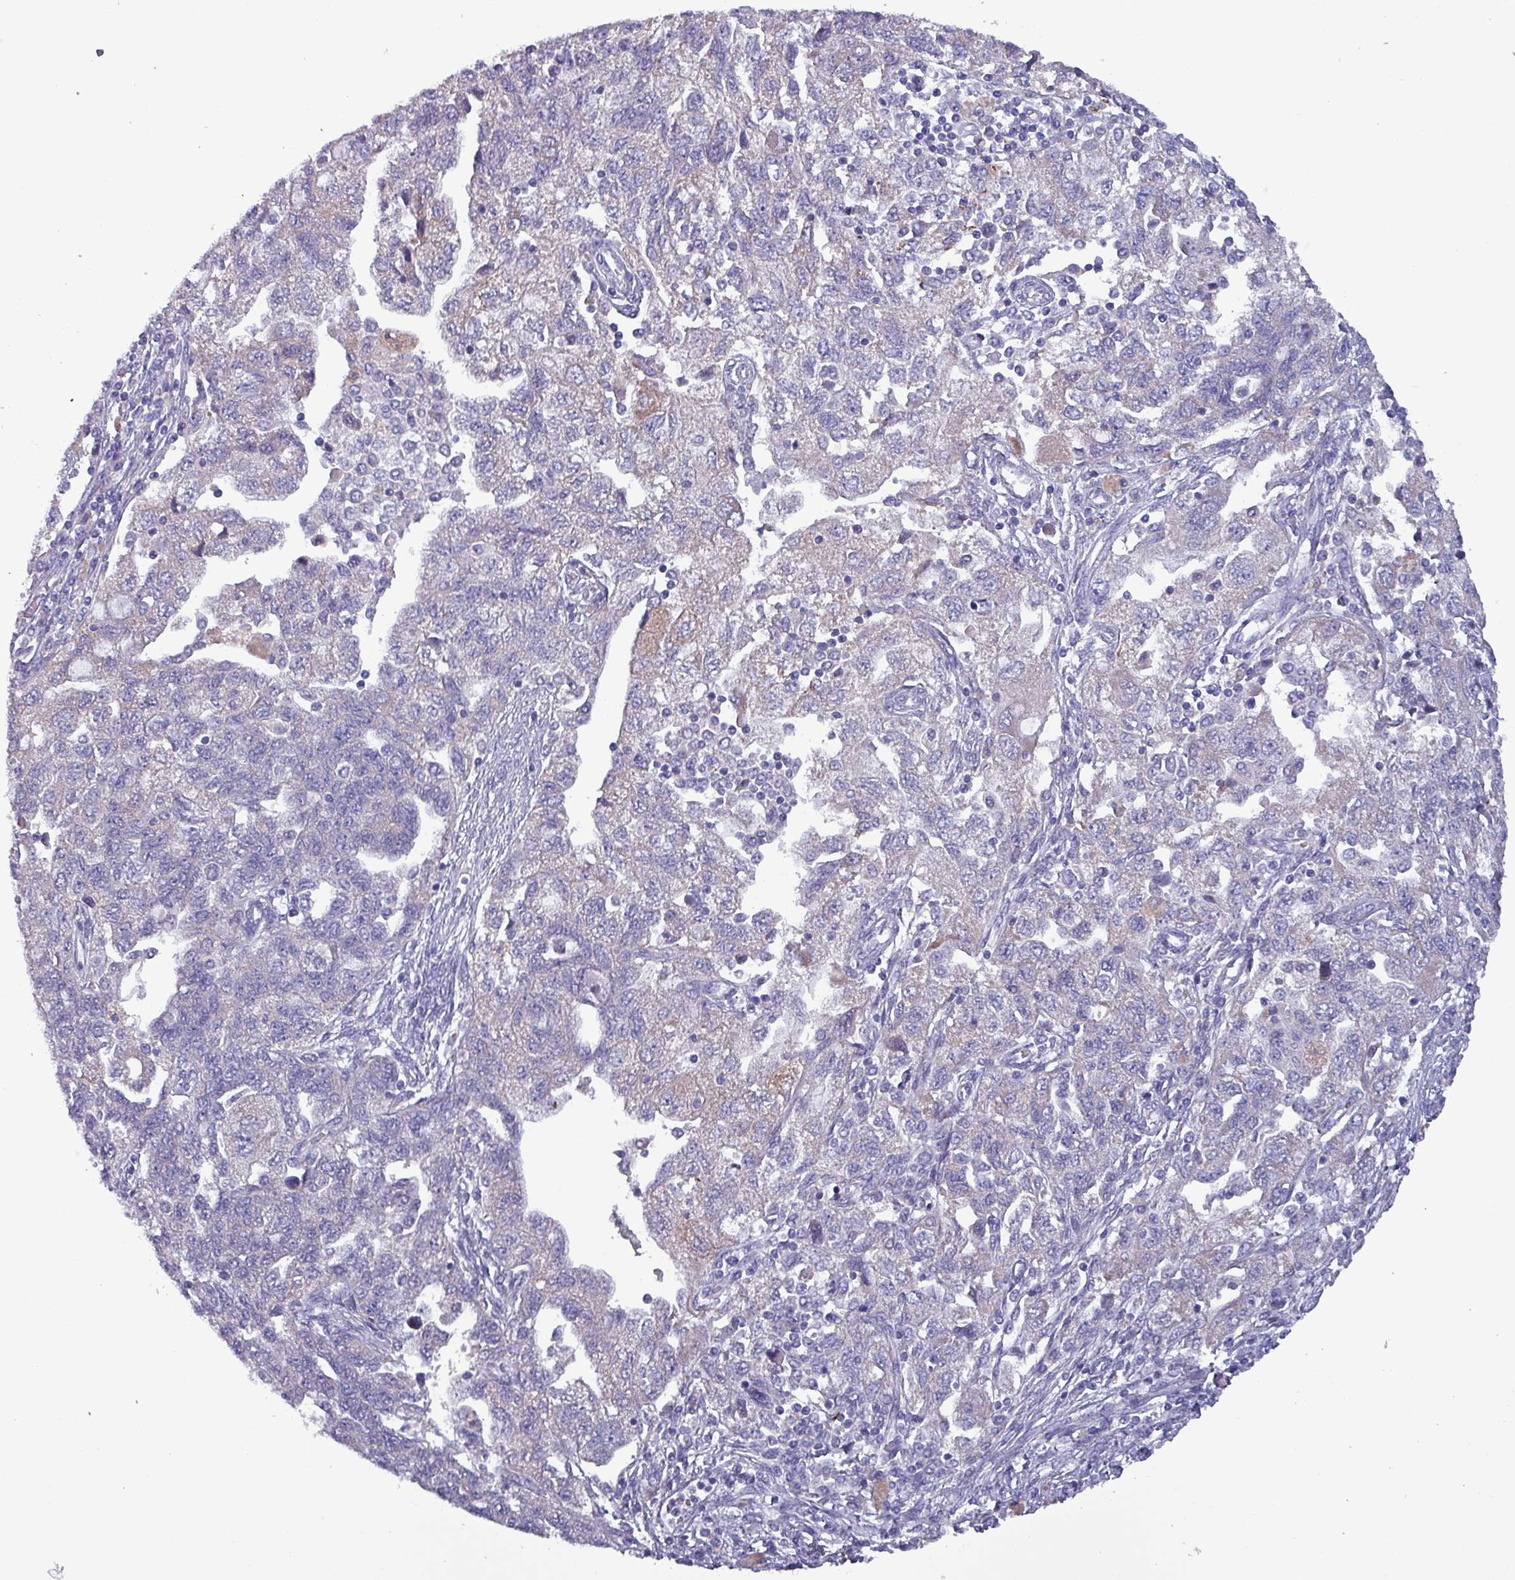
{"staining": {"intensity": "negative", "quantity": "none", "location": "none"}, "tissue": "ovarian cancer", "cell_type": "Tumor cells", "image_type": "cancer", "snomed": [{"axis": "morphology", "description": "Carcinoma, NOS"}, {"axis": "morphology", "description": "Cystadenocarcinoma, serous, NOS"}, {"axis": "topography", "description": "Ovary"}], "caption": "High power microscopy image of an IHC photomicrograph of ovarian cancer, revealing no significant expression in tumor cells. (Stains: DAB immunohistochemistry (IHC) with hematoxylin counter stain, Microscopy: brightfield microscopy at high magnification).", "gene": "HSD3B7", "patient": {"sex": "female", "age": 69}}